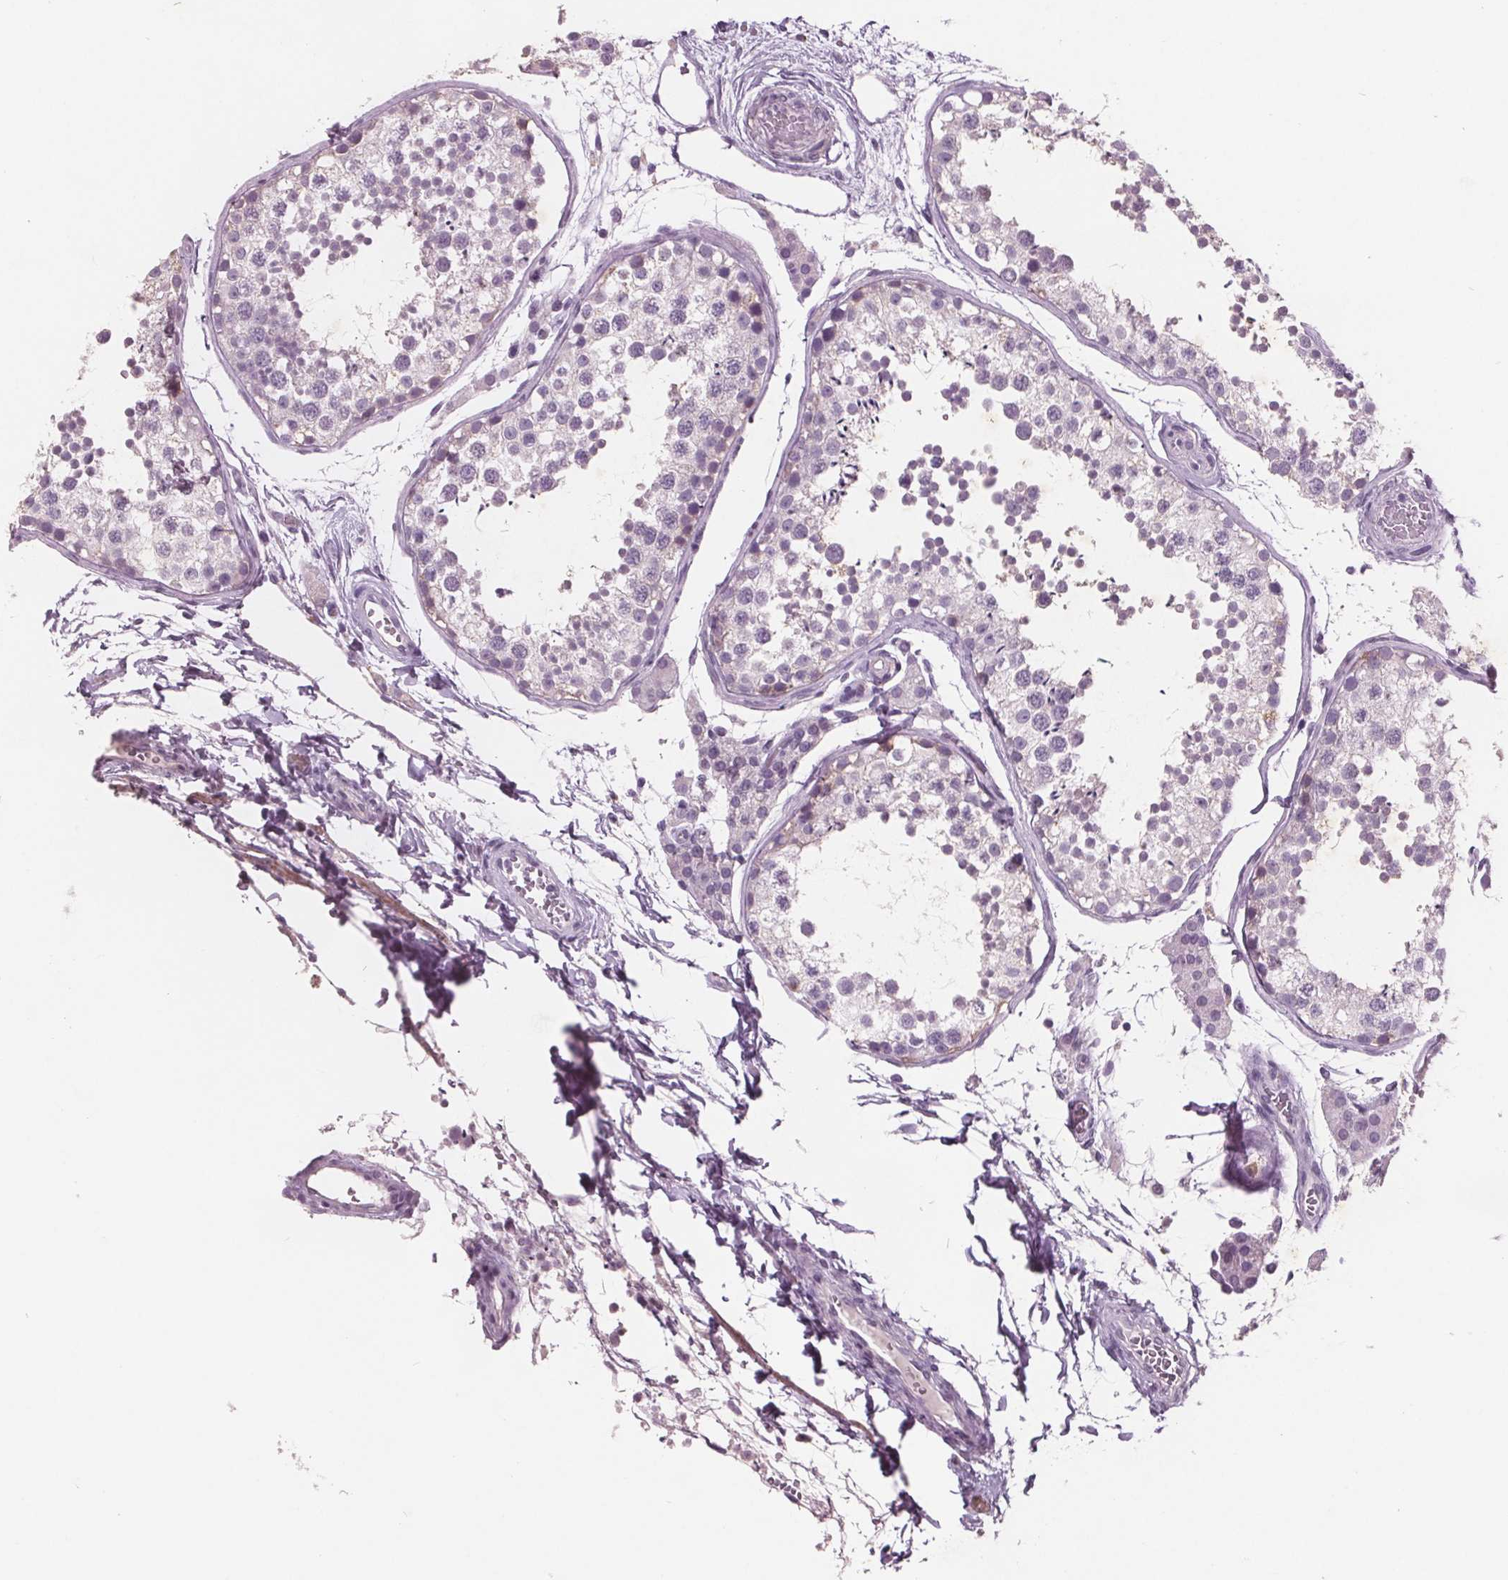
{"staining": {"intensity": "negative", "quantity": "none", "location": "none"}, "tissue": "testis", "cell_type": "Cells in seminiferous ducts", "image_type": "normal", "snomed": [{"axis": "morphology", "description": "Normal tissue, NOS"}, {"axis": "topography", "description": "Testis"}], "caption": "Immunohistochemistry photomicrograph of benign testis: testis stained with DAB (3,3'-diaminobenzidine) reveals no significant protein staining in cells in seminiferous ducts.", "gene": "PTPN14", "patient": {"sex": "male", "age": 29}}